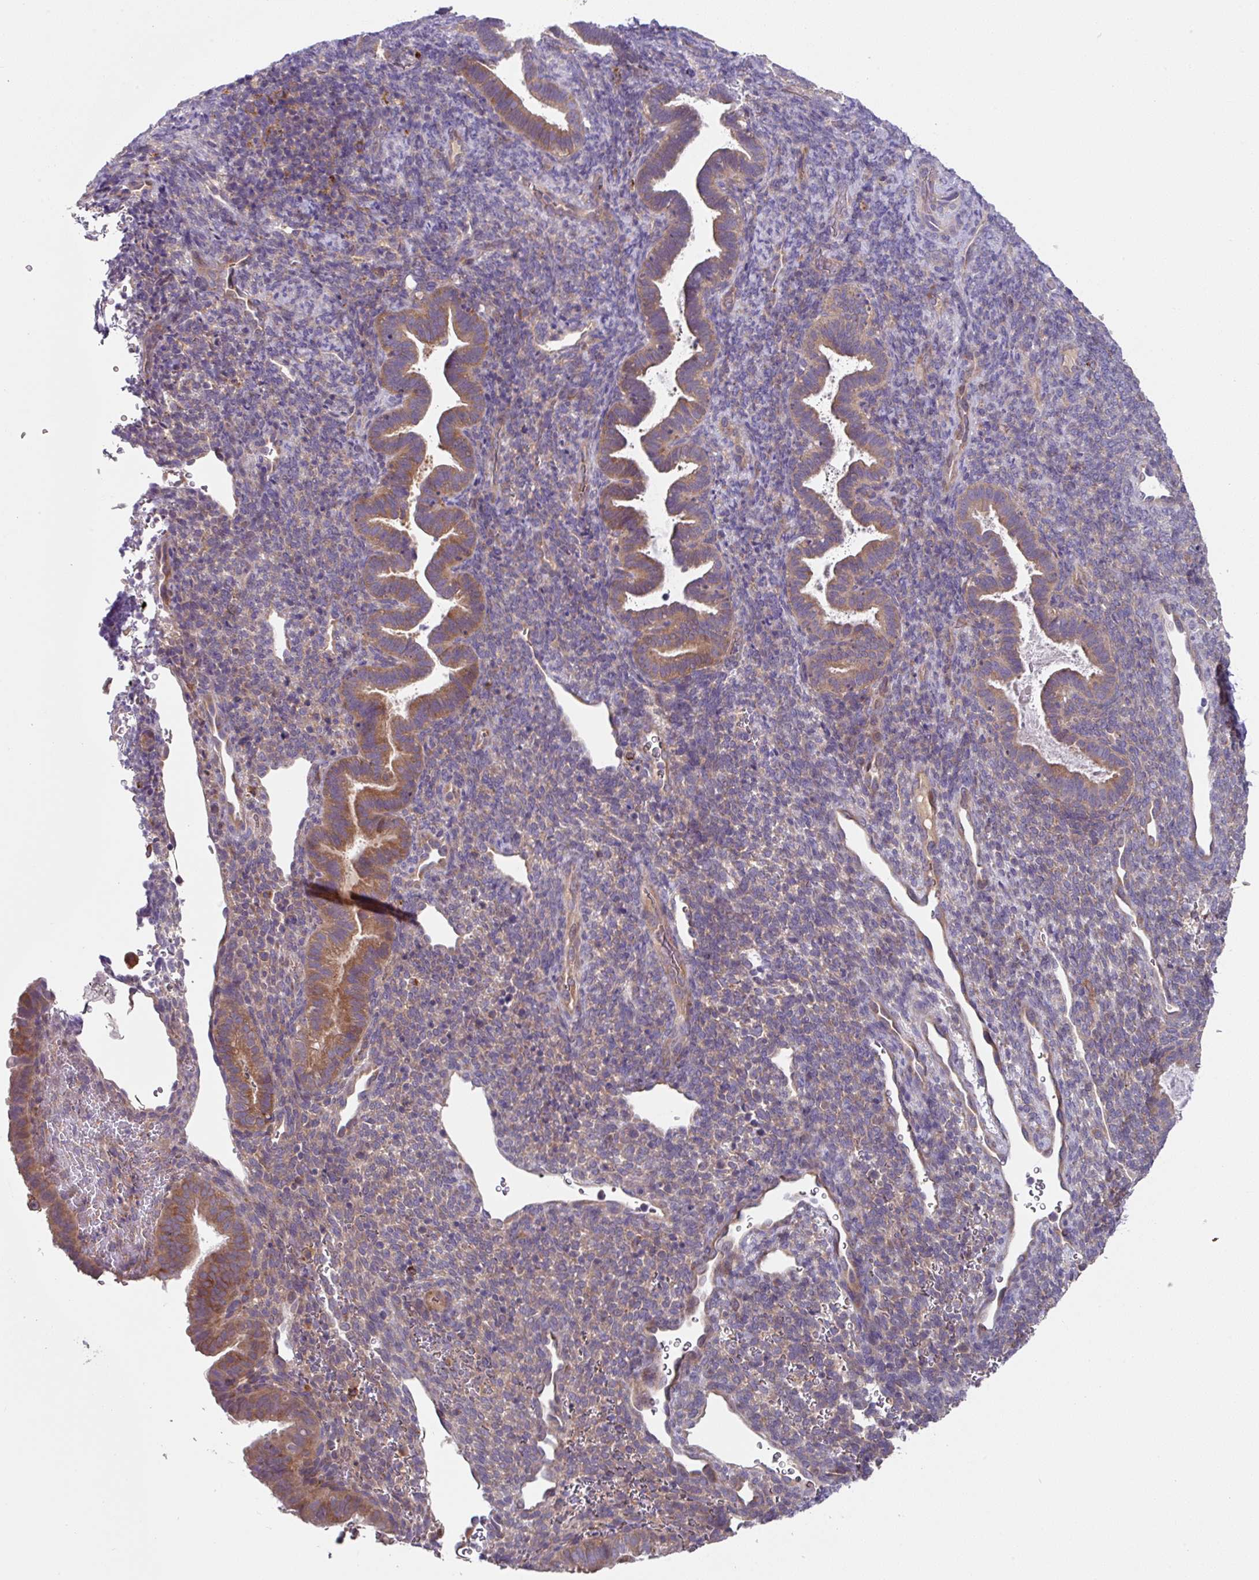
{"staining": {"intensity": "negative", "quantity": "none", "location": "none"}, "tissue": "endometrium", "cell_type": "Cells in endometrial stroma", "image_type": "normal", "snomed": [{"axis": "morphology", "description": "Normal tissue, NOS"}, {"axis": "topography", "description": "Endometrium"}], "caption": "This is a image of immunohistochemistry (IHC) staining of unremarkable endometrium, which shows no expression in cells in endometrial stroma.", "gene": "EIF4B", "patient": {"sex": "female", "age": 34}}